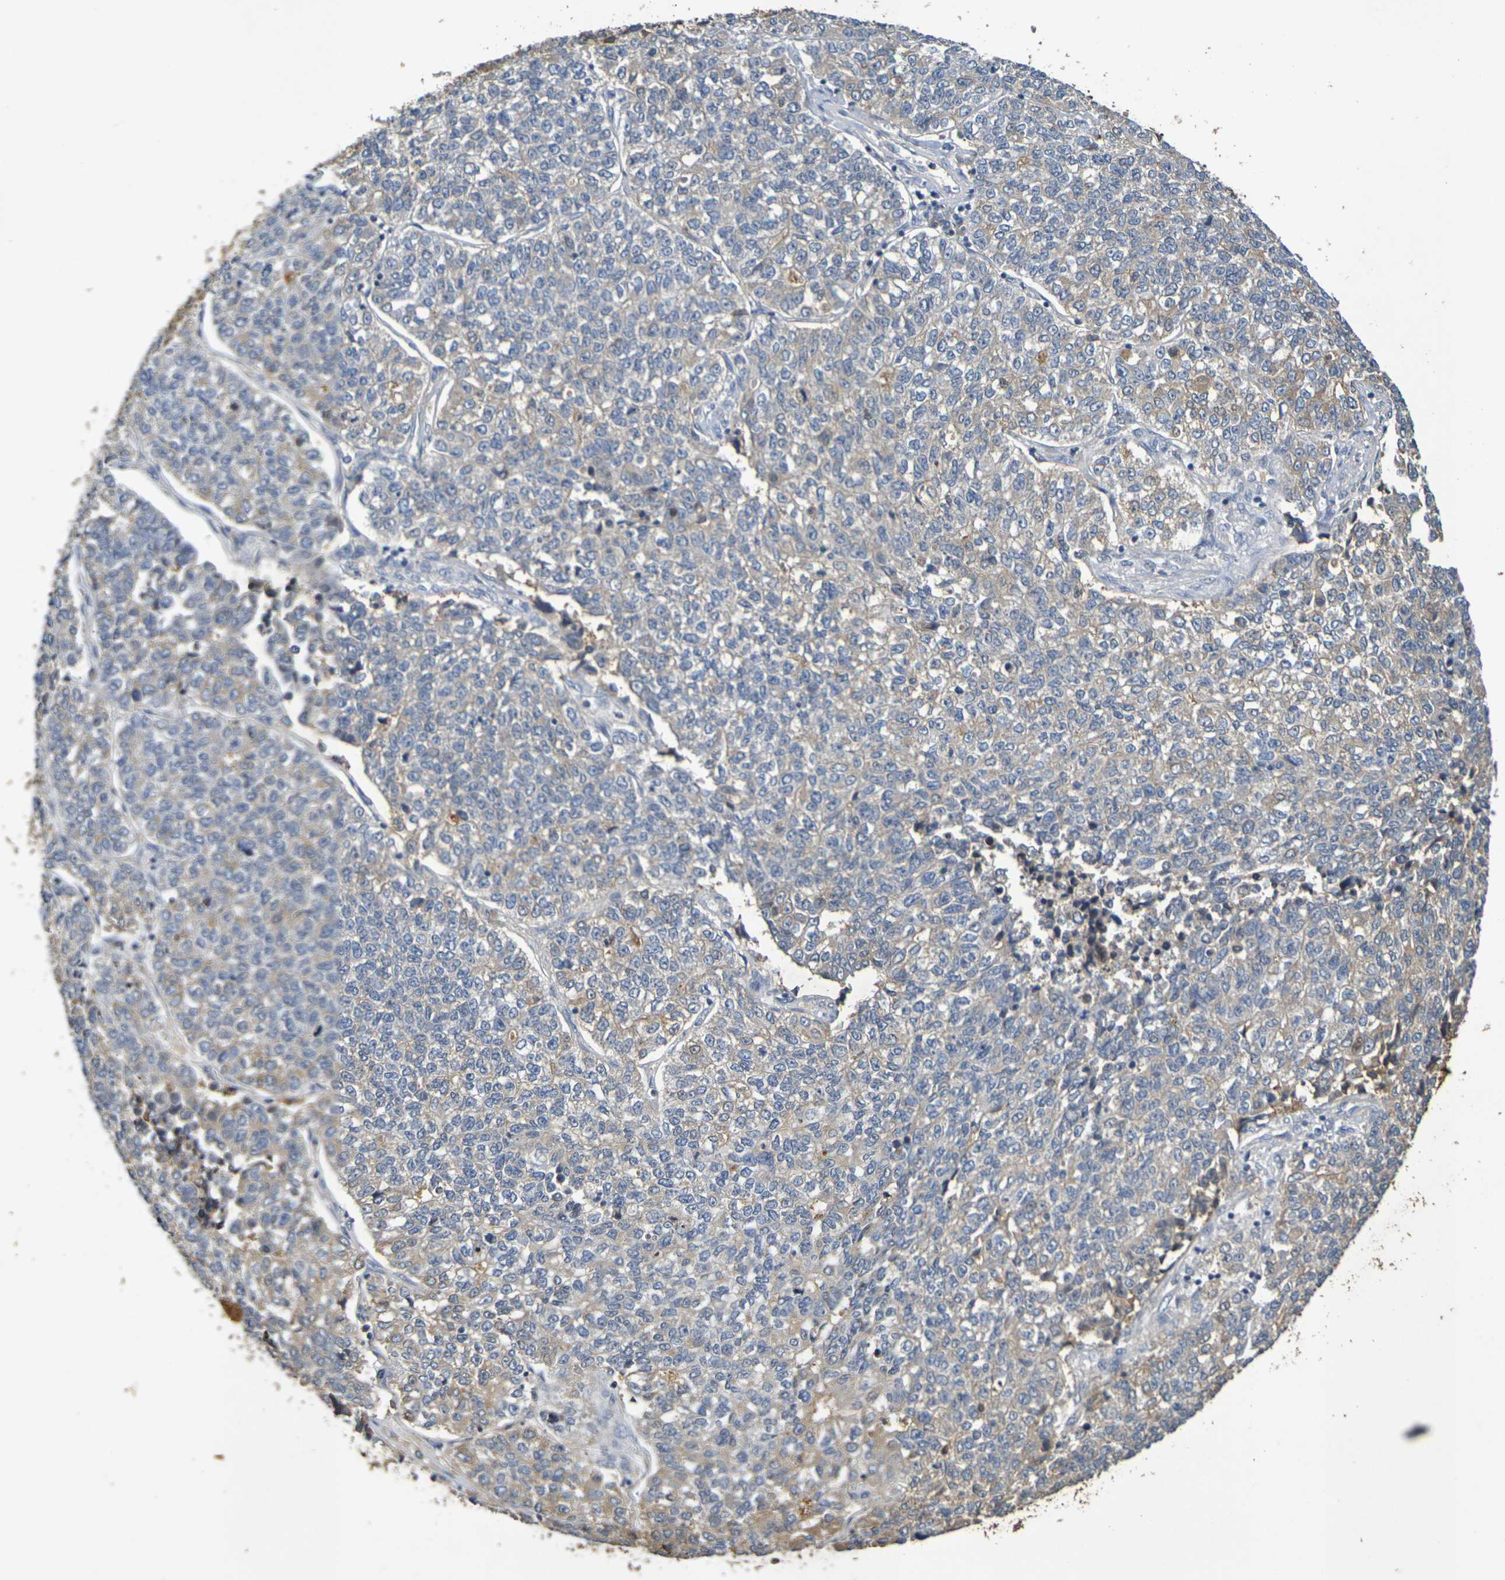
{"staining": {"intensity": "weak", "quantity": "25%-75%", "location": "cytoplasmic/membranous"}, "tissue": "lung cancer", "cell_type": "Tumor cells", "image_type": "cancer", "snomed": [{"axis": "morphology", "description": "Adenocarcinoma, NOS"}, {"axis": "topography", "description": "Lung"}], "caption": "This photomicrograph exhibits lung cancer (adenocarcinoma) stained with IHC to label a protein in brown. The cytoplasmic/membranous of tumor cells show weak positivity for the protein. Nuclei are counter-stained blue.", "gene": "TERF2", "patient": {"sex": "male", "age": 49}}